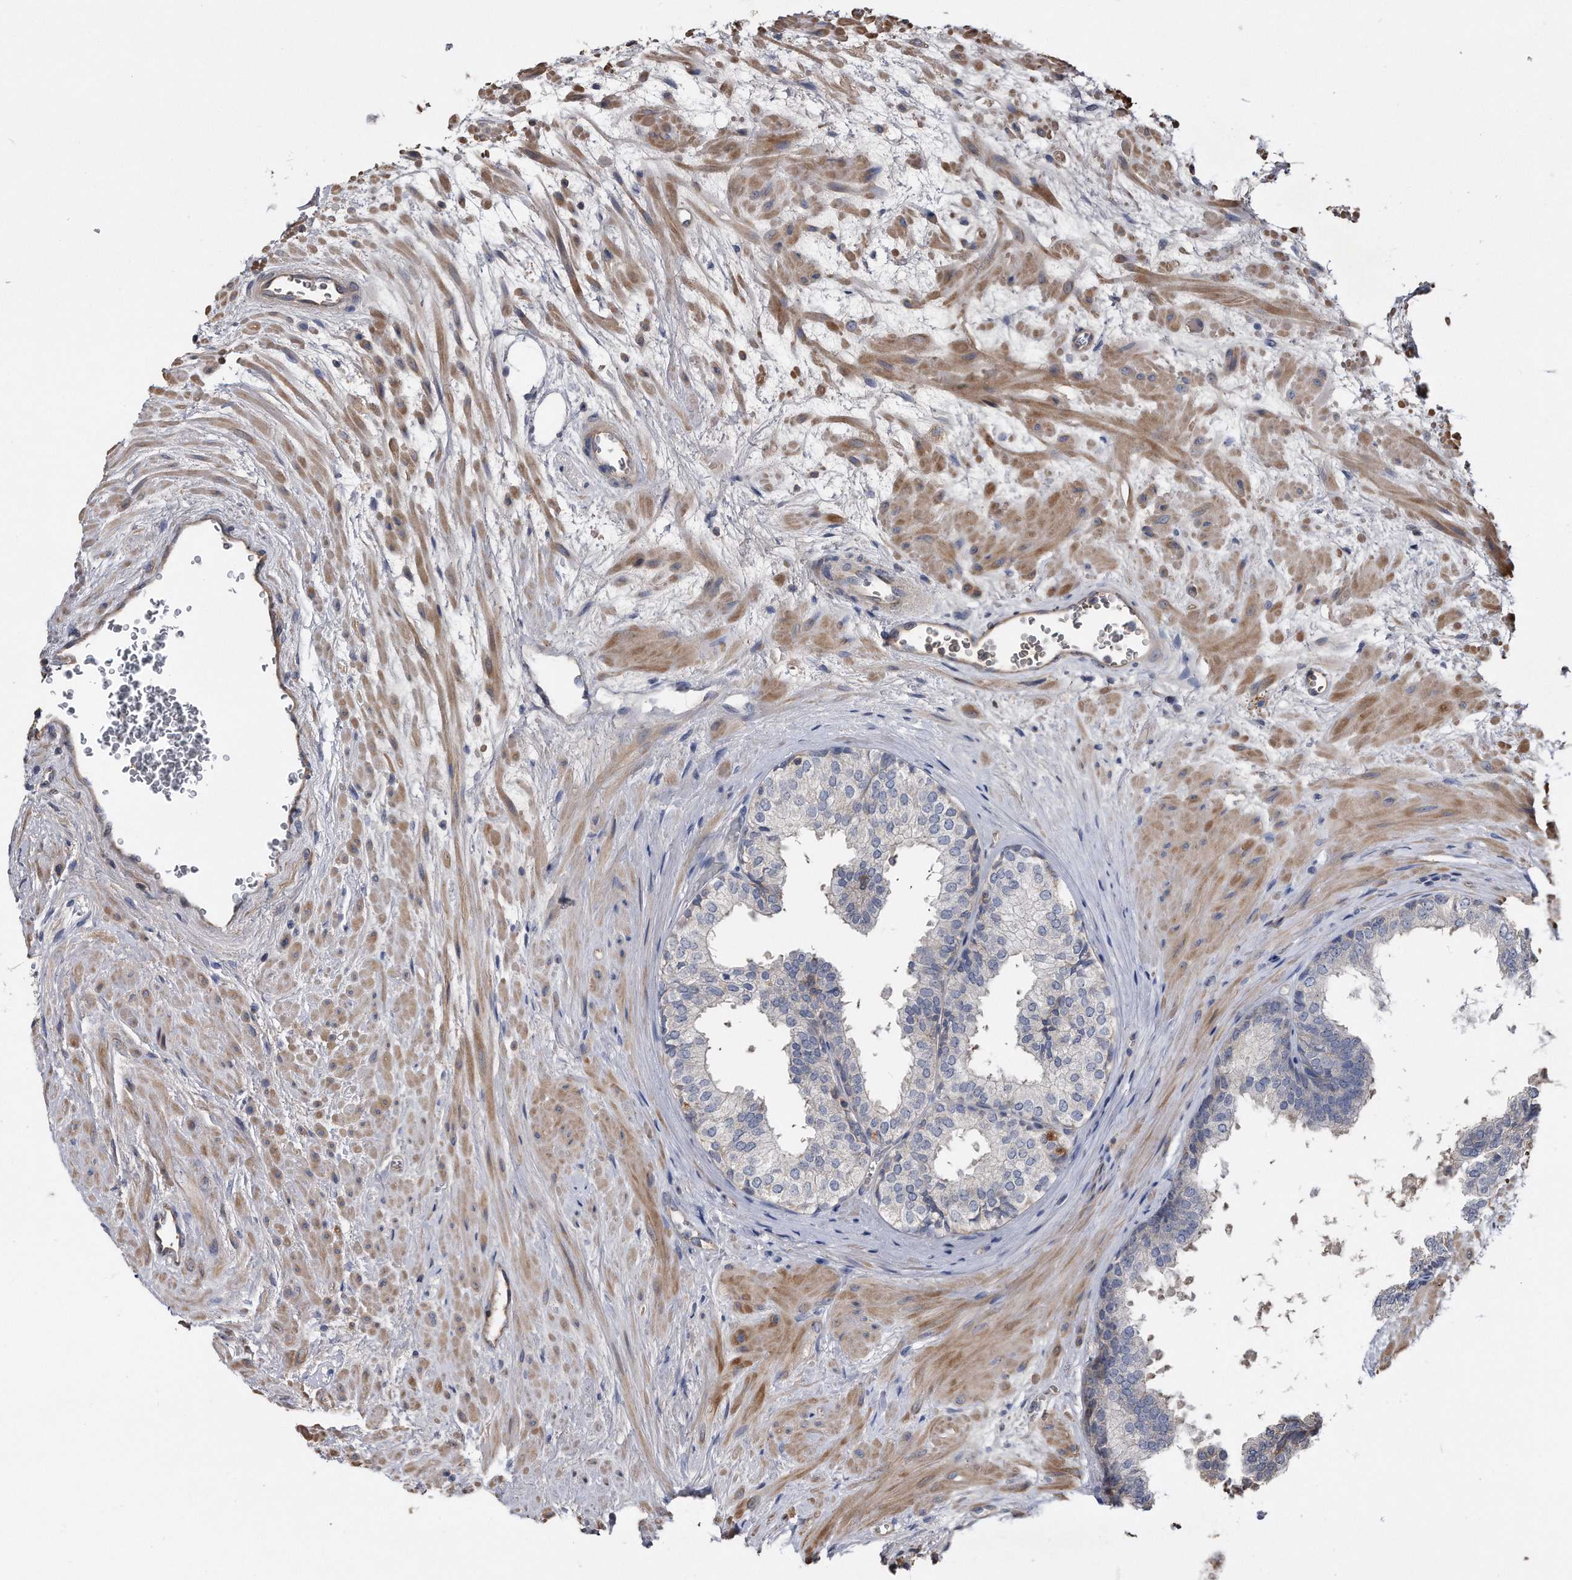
{"staining": {"intensity": "strong", "quantity": "<25%", "location": "cytoplasmic/membranous"}, "tissue": "prostate", "cell_type": "Glandular cells", "image_type": "normal", "snomed": [{"axis": "morphology", "description": "Normal tissue, NOS"}, {"axis": "topography", "description": "Prostate"}], "caption": "Benign prostate demonstrates strong cytoplasmic/membranous expression in about <25% of glandular cells.", "gene": "KCND3", "patient": {"sex": "male", "age": 48}}